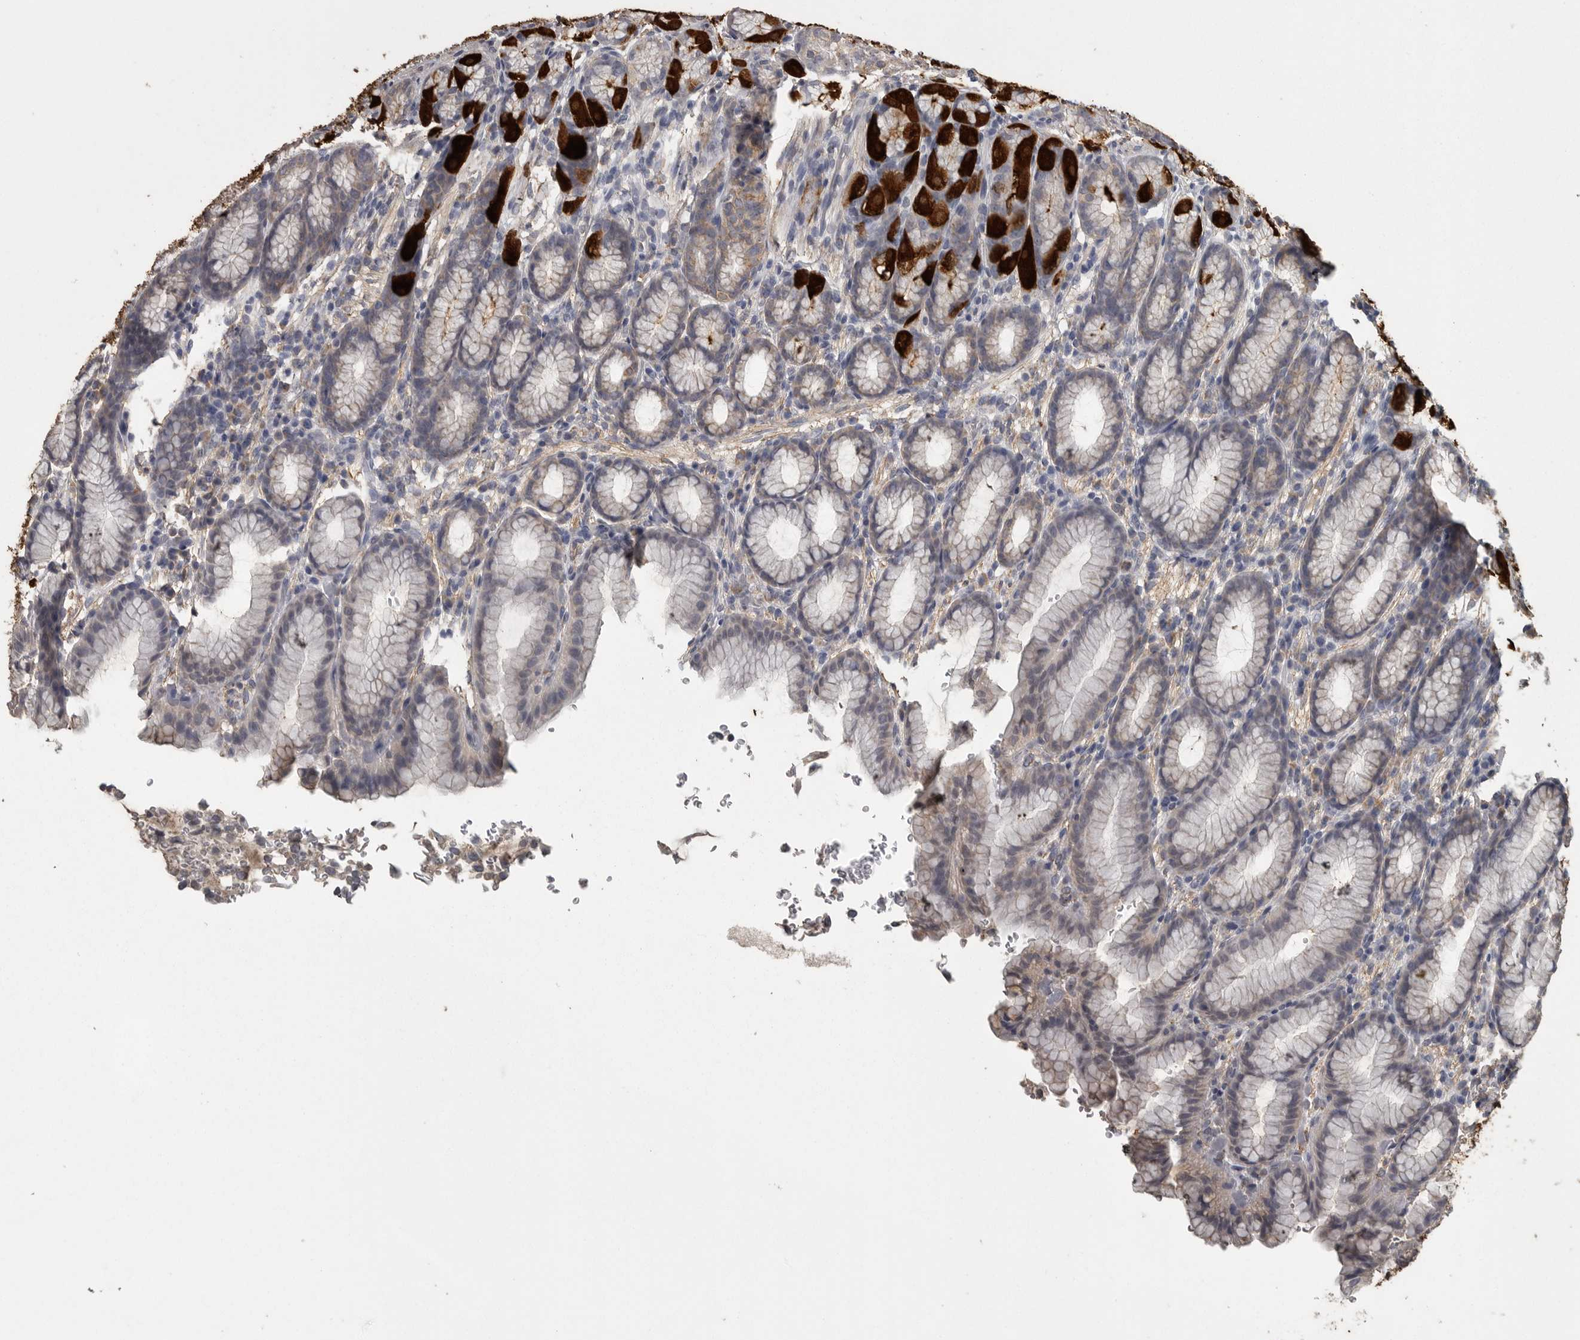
{"staining": {"intensity": "strong", "quantity": "25%-75%", "location": "cytoplasmic/membranous"}, "tissue": "stomach", "cell_type": "Glandular cells", "image_type": "normal", "snomed": [{"axis": "morphology", "description": "Normal tissue, NOS"}, {"axis": "topography", "description": "Stomach"}], "caption": "DAB (3,3'-diaminobenzidine) immunohistochemical staining of benign human stomach reveals strong cytoplasmic/membranous protein positivity in approximately 25%-75% of glandular cells.", "gene": "FRK", "patient": {"sex": "male", "age": 42}}